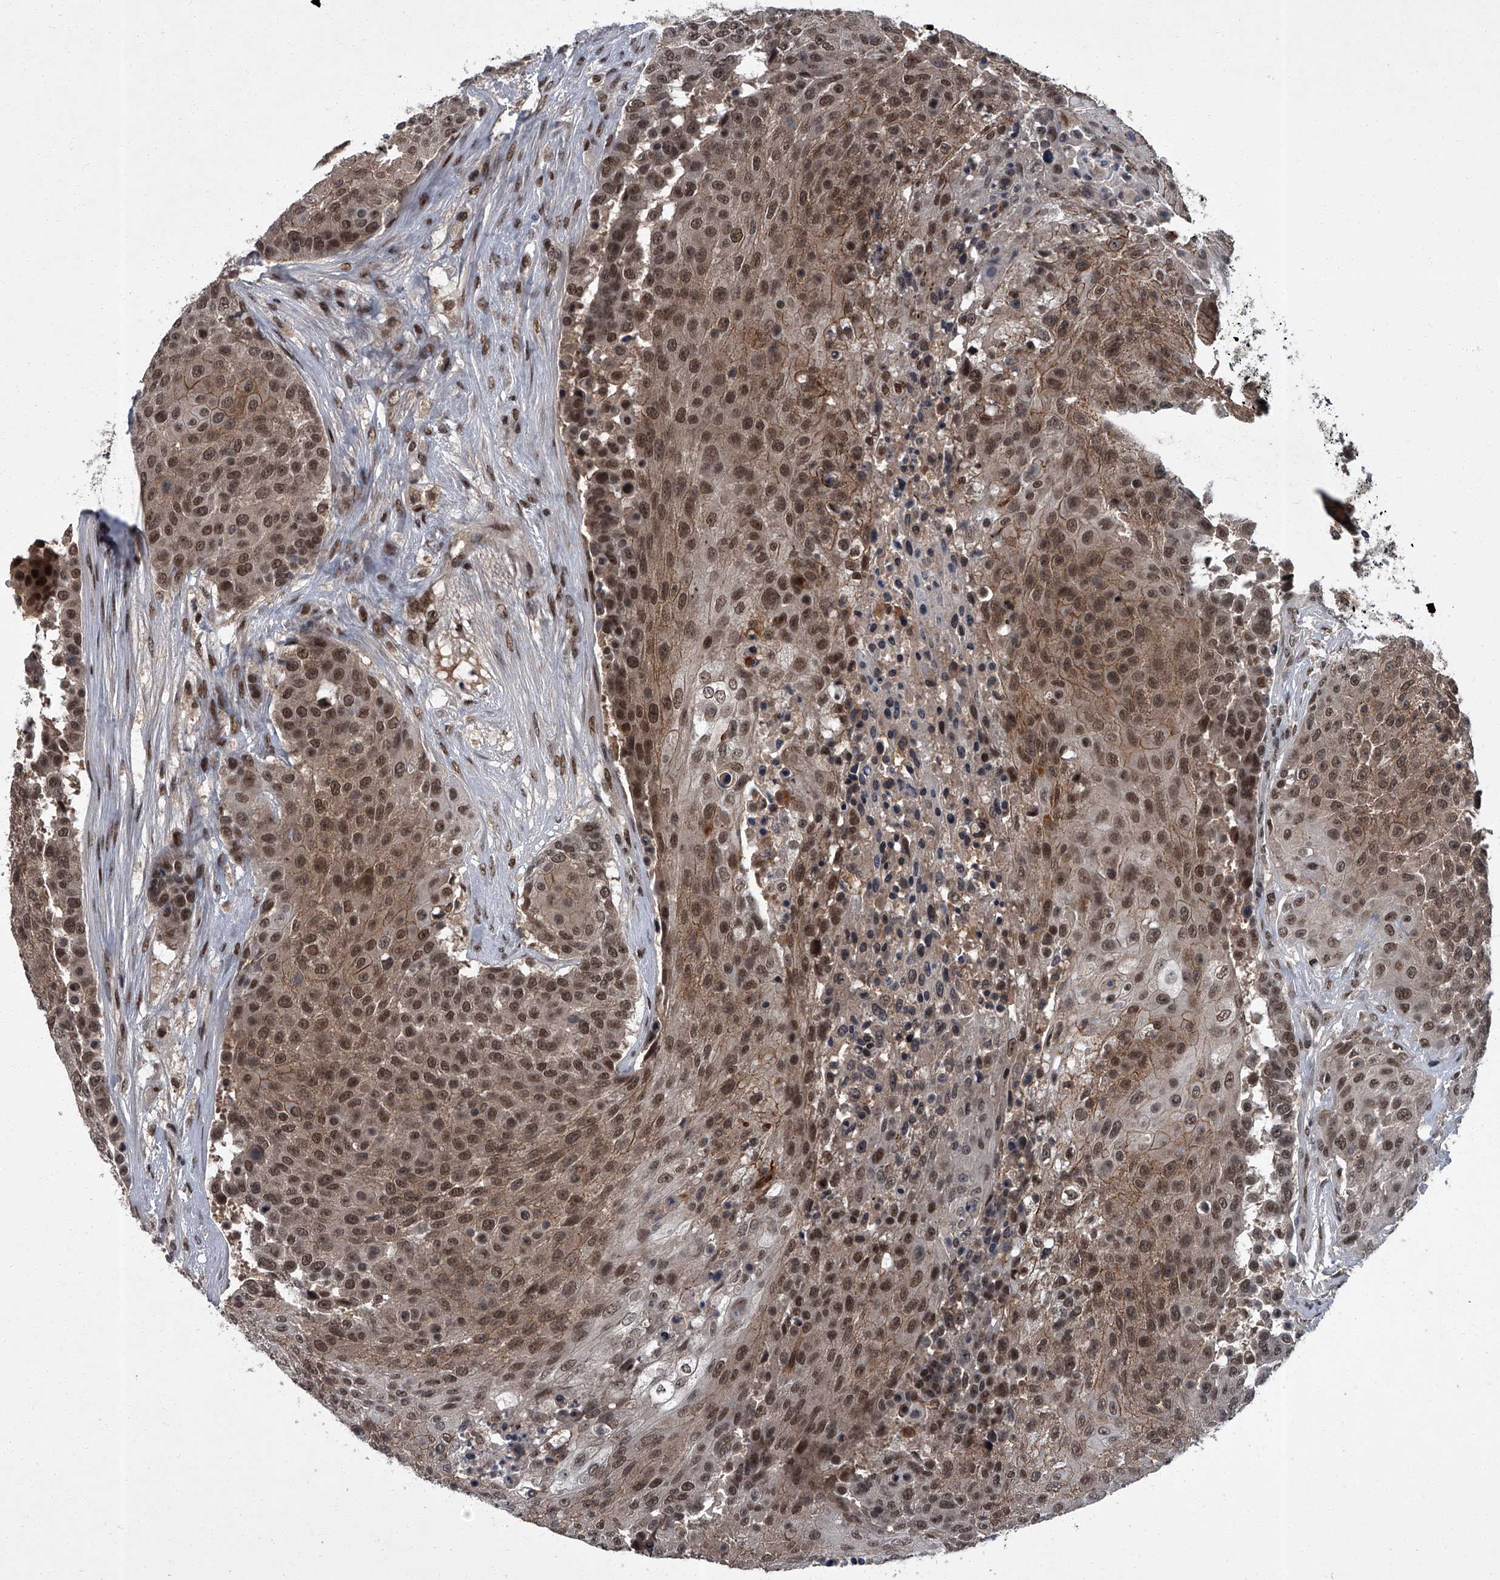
{"staining": {"intensity": "moderate", "quantity": ">75%", "location": "nuclear"}, "tissue": "urothelial cancer", "cell_type": "Tumor cells", "image_type": "cancer", "snomed": [{"axis": "morphology", "description": "Urothelial carcinoma, High grade"}, {"axis": "topography", "description": "Urinary bladder"}], "caption": "Urothelial cancer was stained to show a protein in brown. There is medium levels of moderate nuclear expression in about >75% of tumor cells.", "gene": "ZNF518B", "patient": {"sex": "female", "age": 63}}